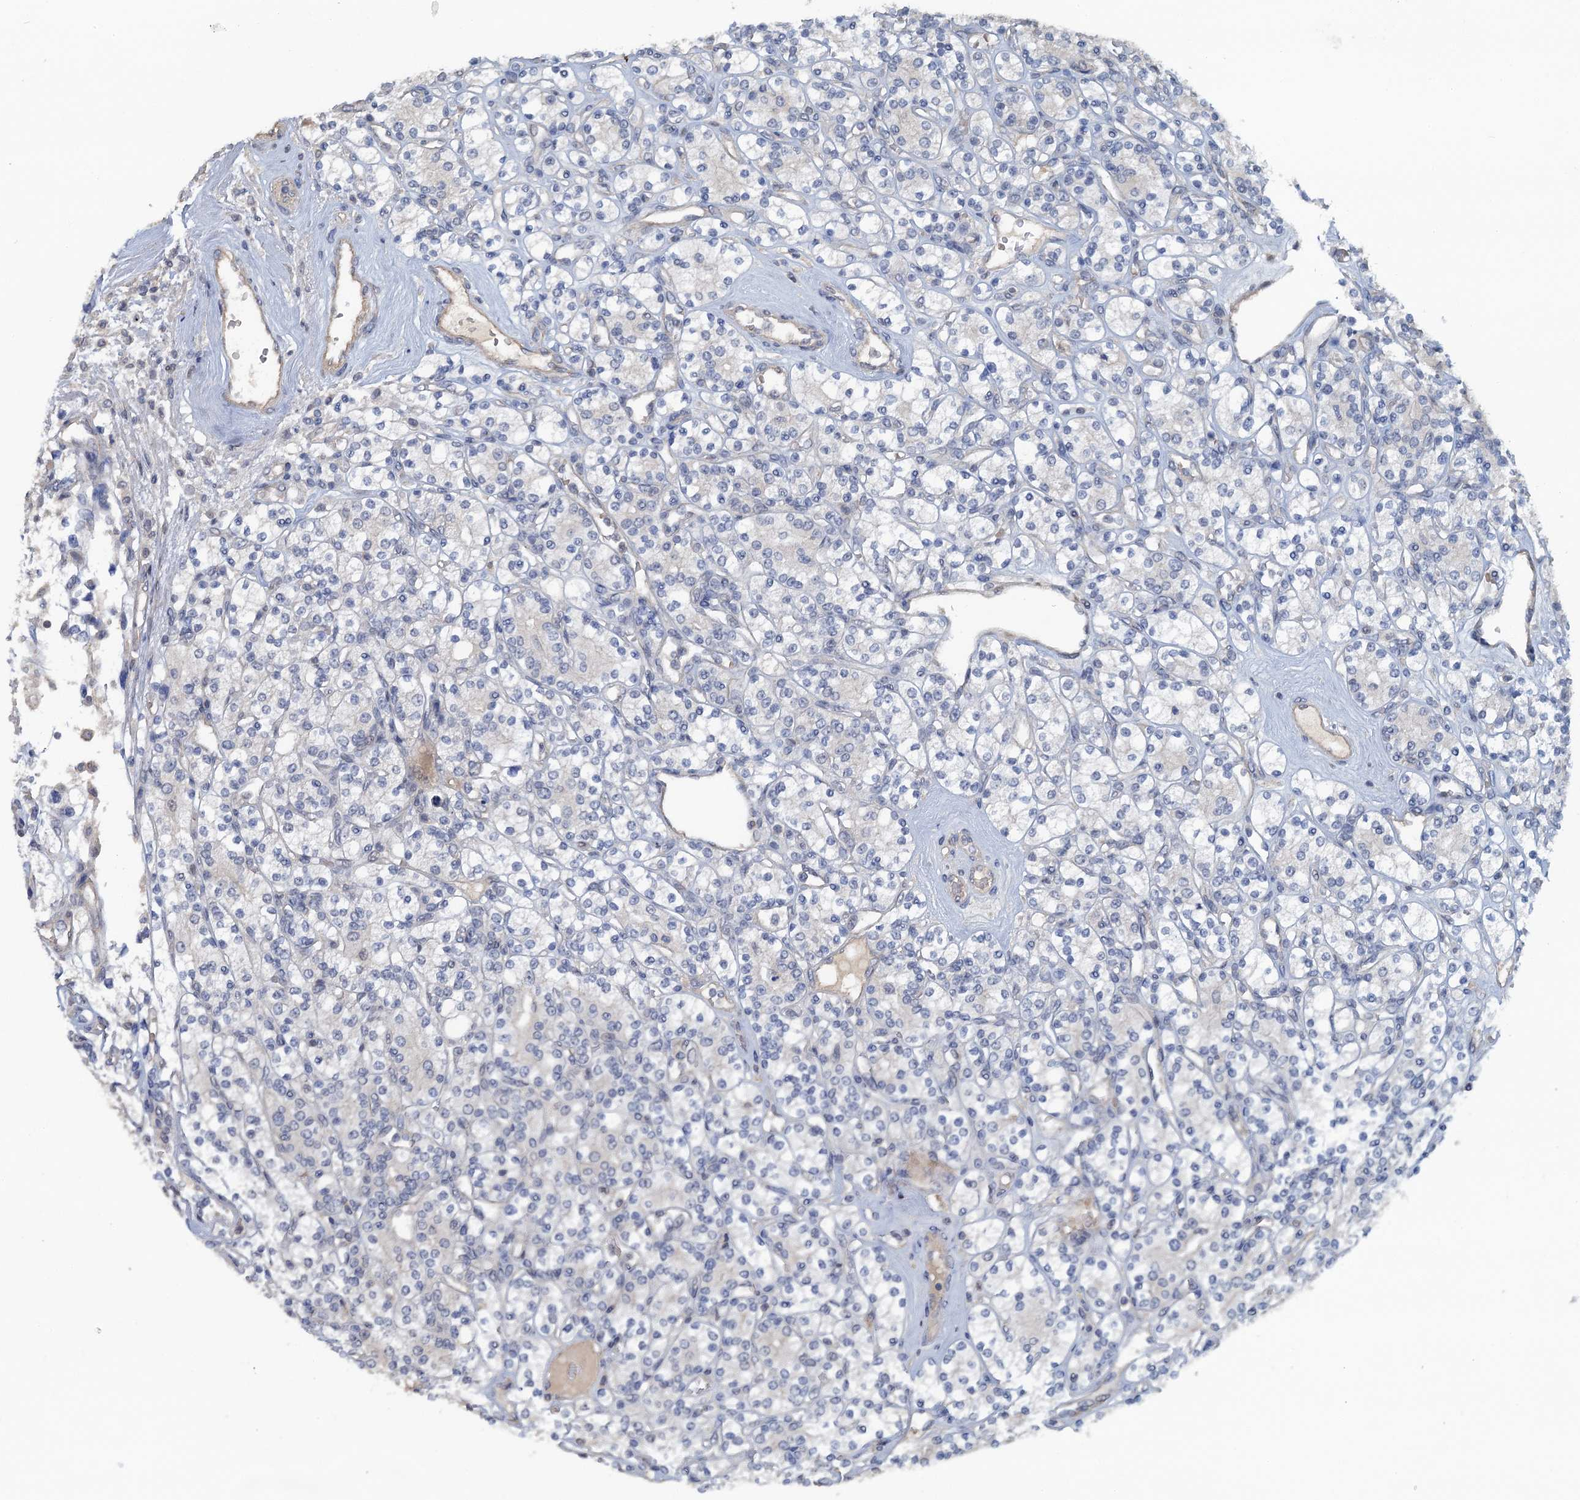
{"staining": {"intensity": "negative", "quantity": "none", "location": "none"}, "tissue": "renal cancer", "cell_type": "Tumor cells", "image_type": "cancer", "snomed": [{"axis": "morphology", "description": "Adenocarcinoma, NOS"}, {"axis": "topography", "description": "Kidney"}], "caption": "A micrograph of human adenocarcinoma (renal) is negative for staining in tumor cells.", "gene": "MYO16", "patient": {"sex": "male", "age": 77}}